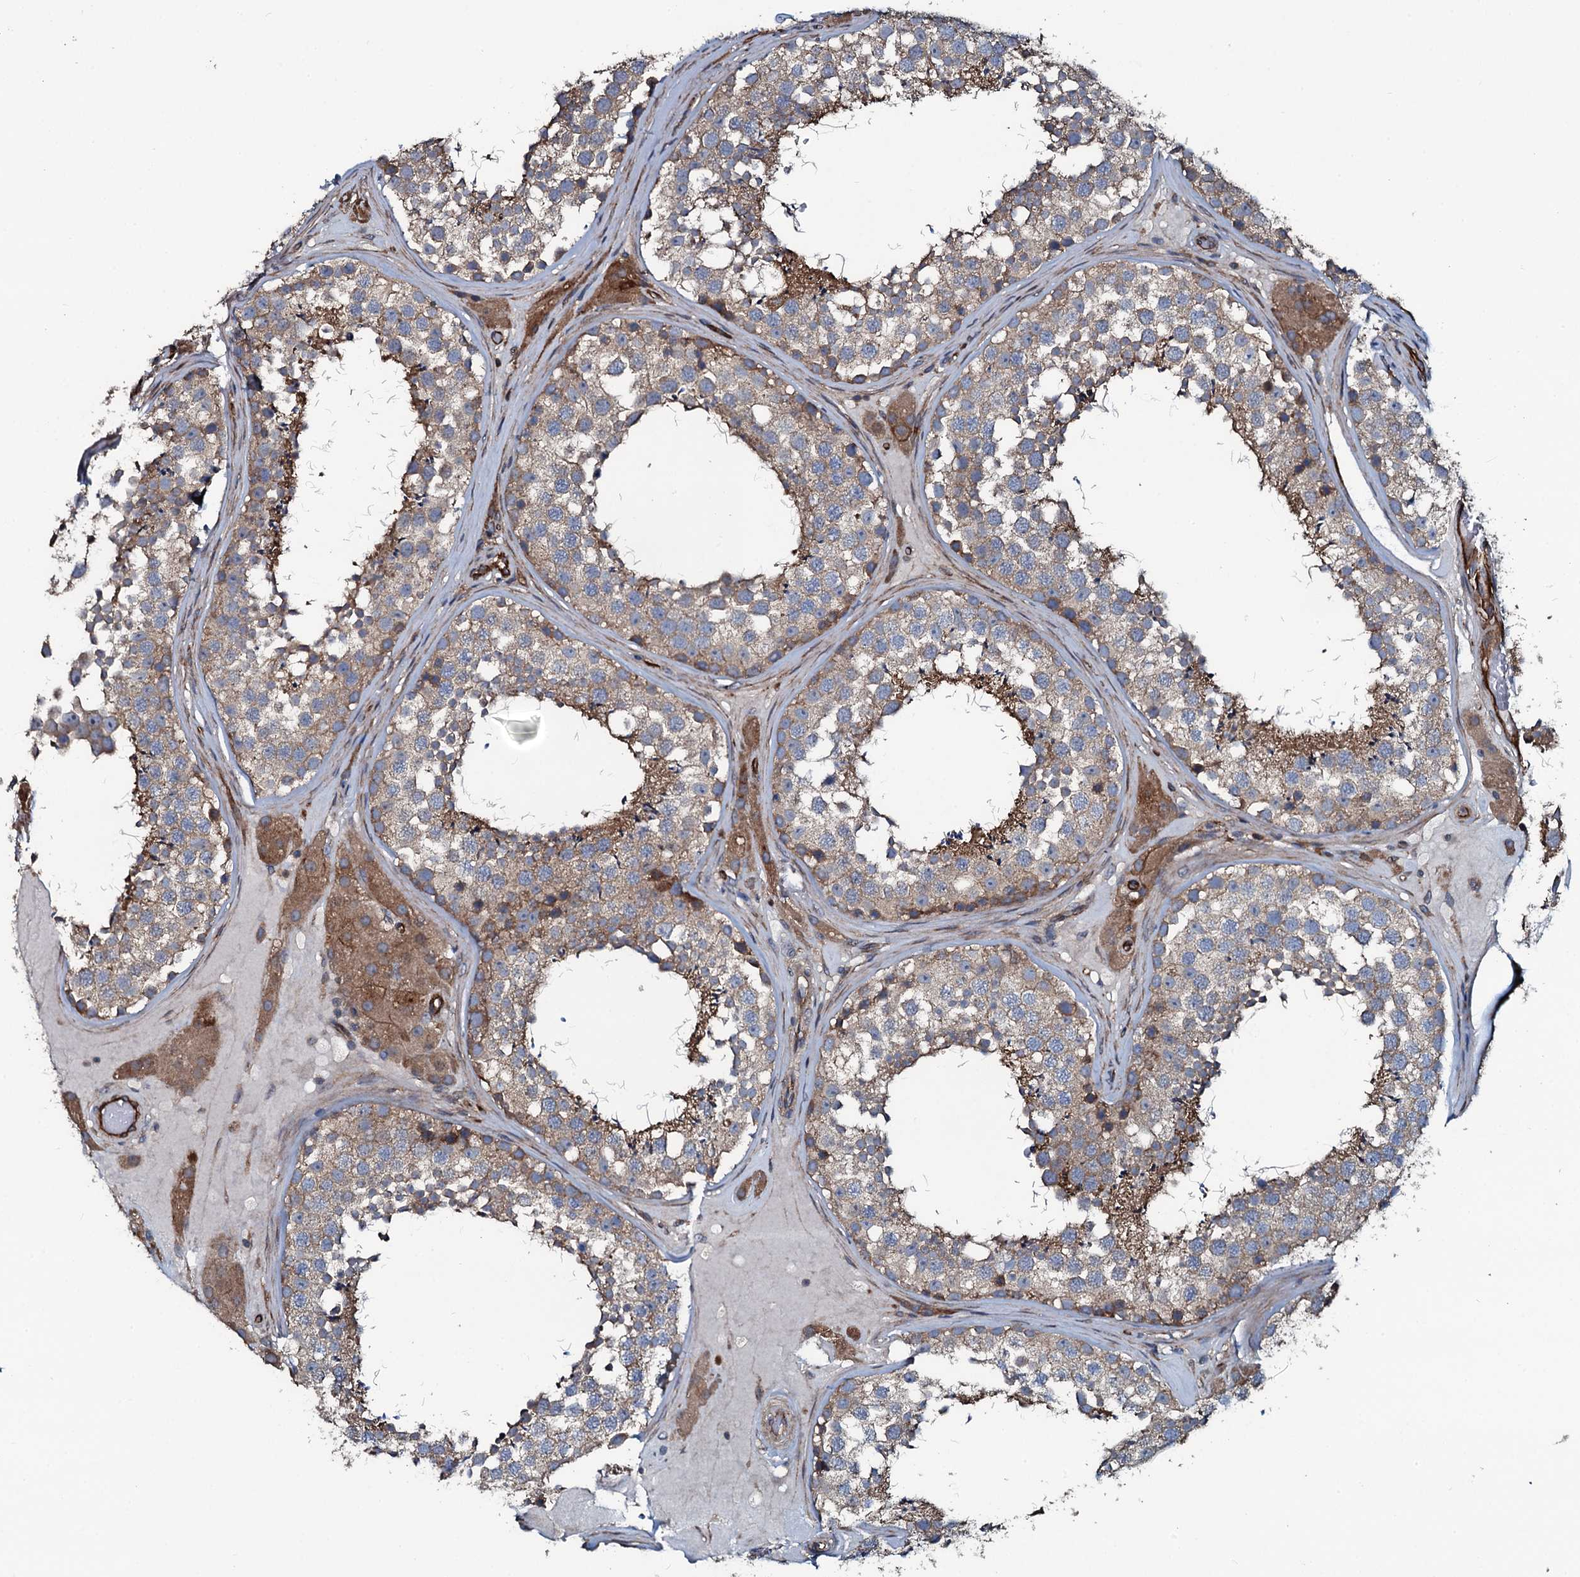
{"staining": {"intensity": "moderate", "quantity": "25%-75%", "location": "cytoplasmic/membranous"}, "tissue": "testis", "cell_type": "Cells in seminiferous ducts", "image_type": "normal", "snomed": [{"axis": "morphology", "description": "Normal tissue, NOS"}, {"axis": "topography", "description": "Testis"}], "caption": "This is a photomicrograph of IHC staining of benign testis, which shows moderate expression in the cytoplasmic/membranous of cells in seminiferous ducts.", "gene": "USPL1", "patient": {"sex": "male", "age": 46}}